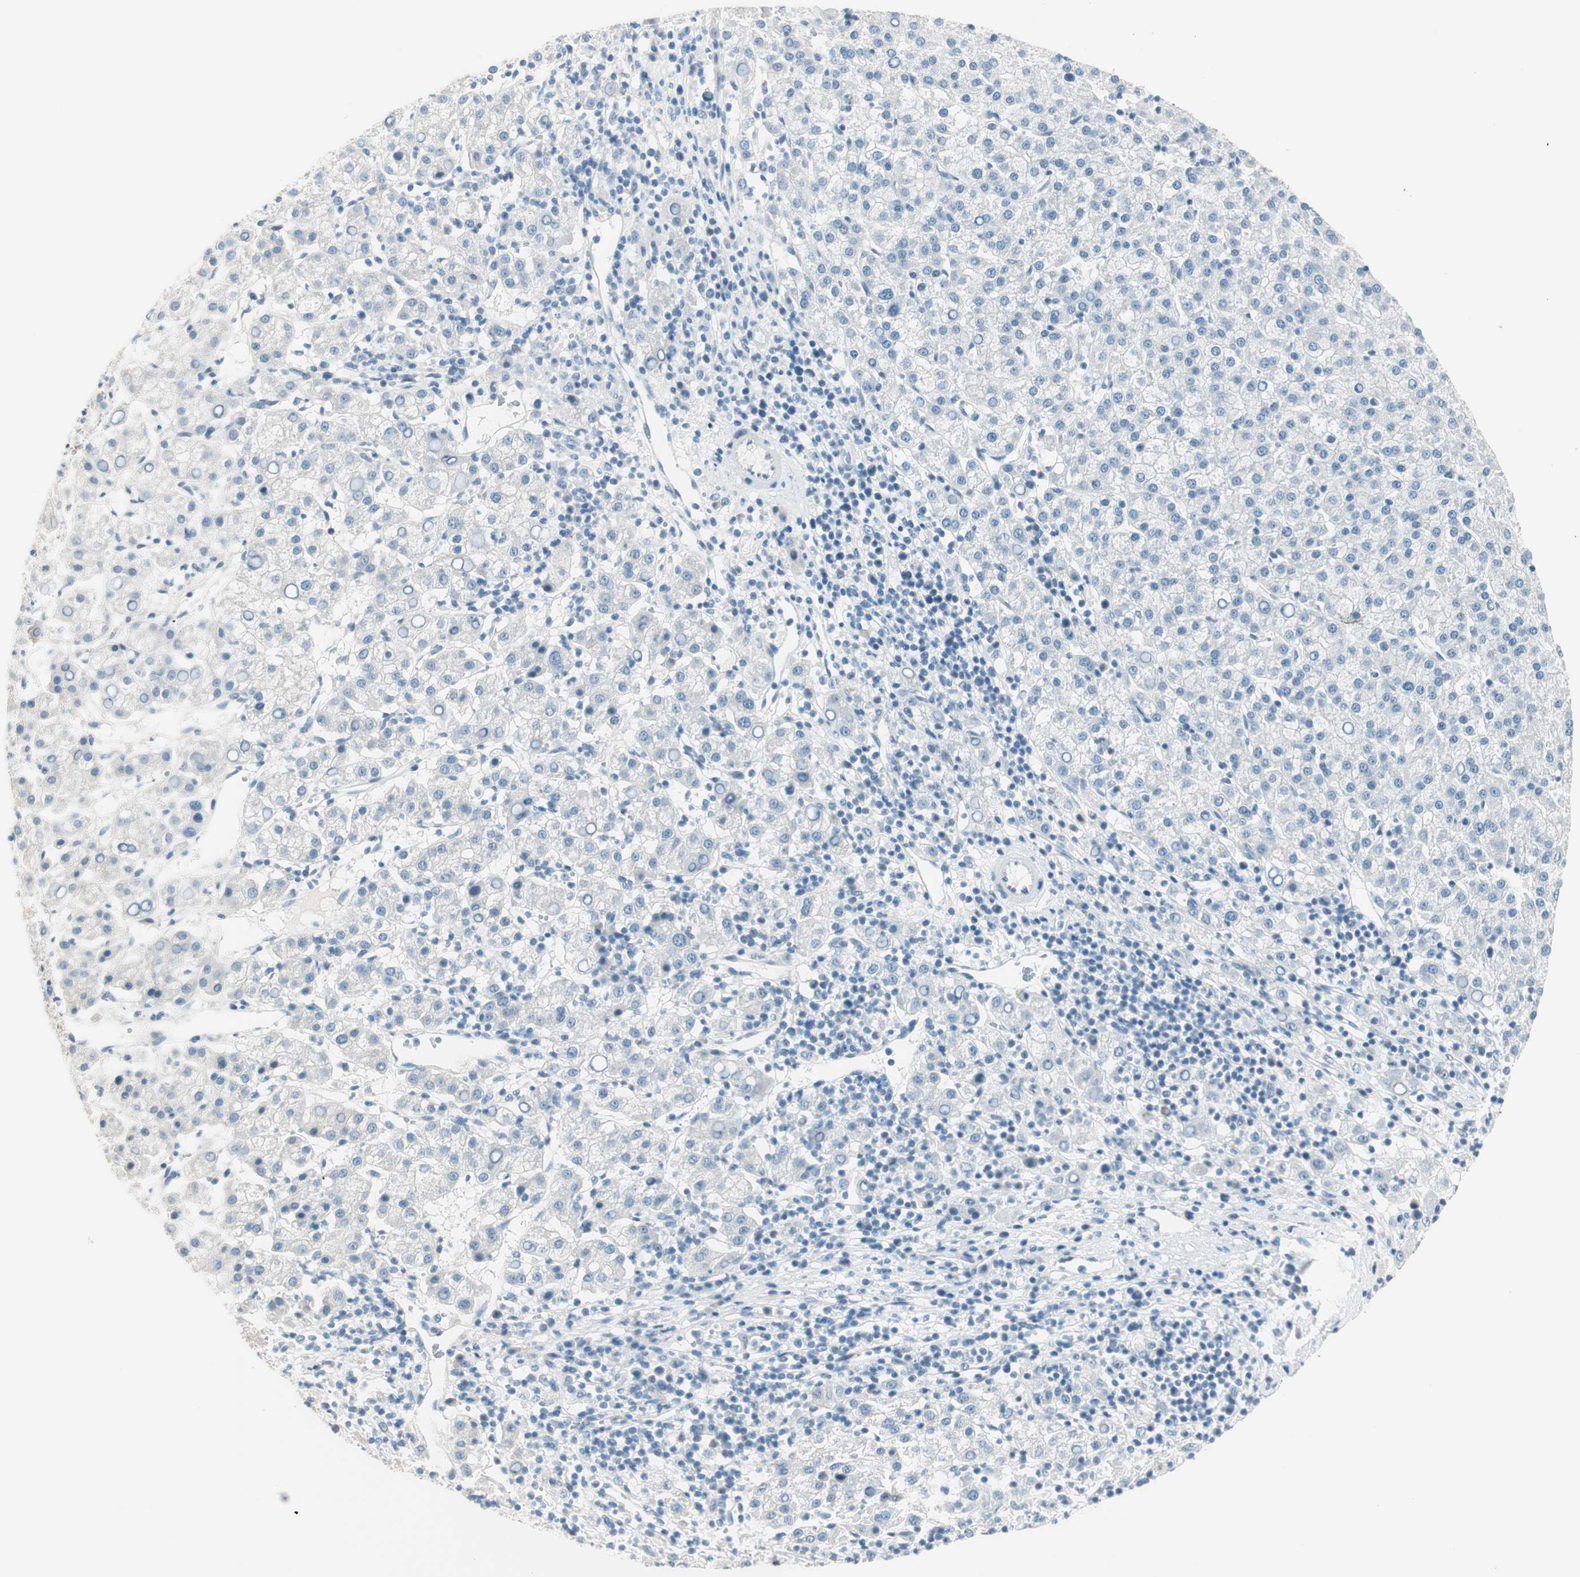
{"staining": {"intensity": "negative", "quantity": "none", "location": "none"}, "tissue": "liver cancer", "cell_type": "Tumor cells", "image_type": "cancer", "snomed": [{"axis": "morphology", "description": "Carcinoma, Hepatocellular, NOS"}, {"axis": "topography", "description": "Liver"}], "caption": "Immunohistochemical staining of human liver cancer shows no significant staining in tumor cells. (DAB immunohistochemistry (IHC), high magnification).", "gene": "GNAO1", "patient": {"sex": "female", "age": 58}}